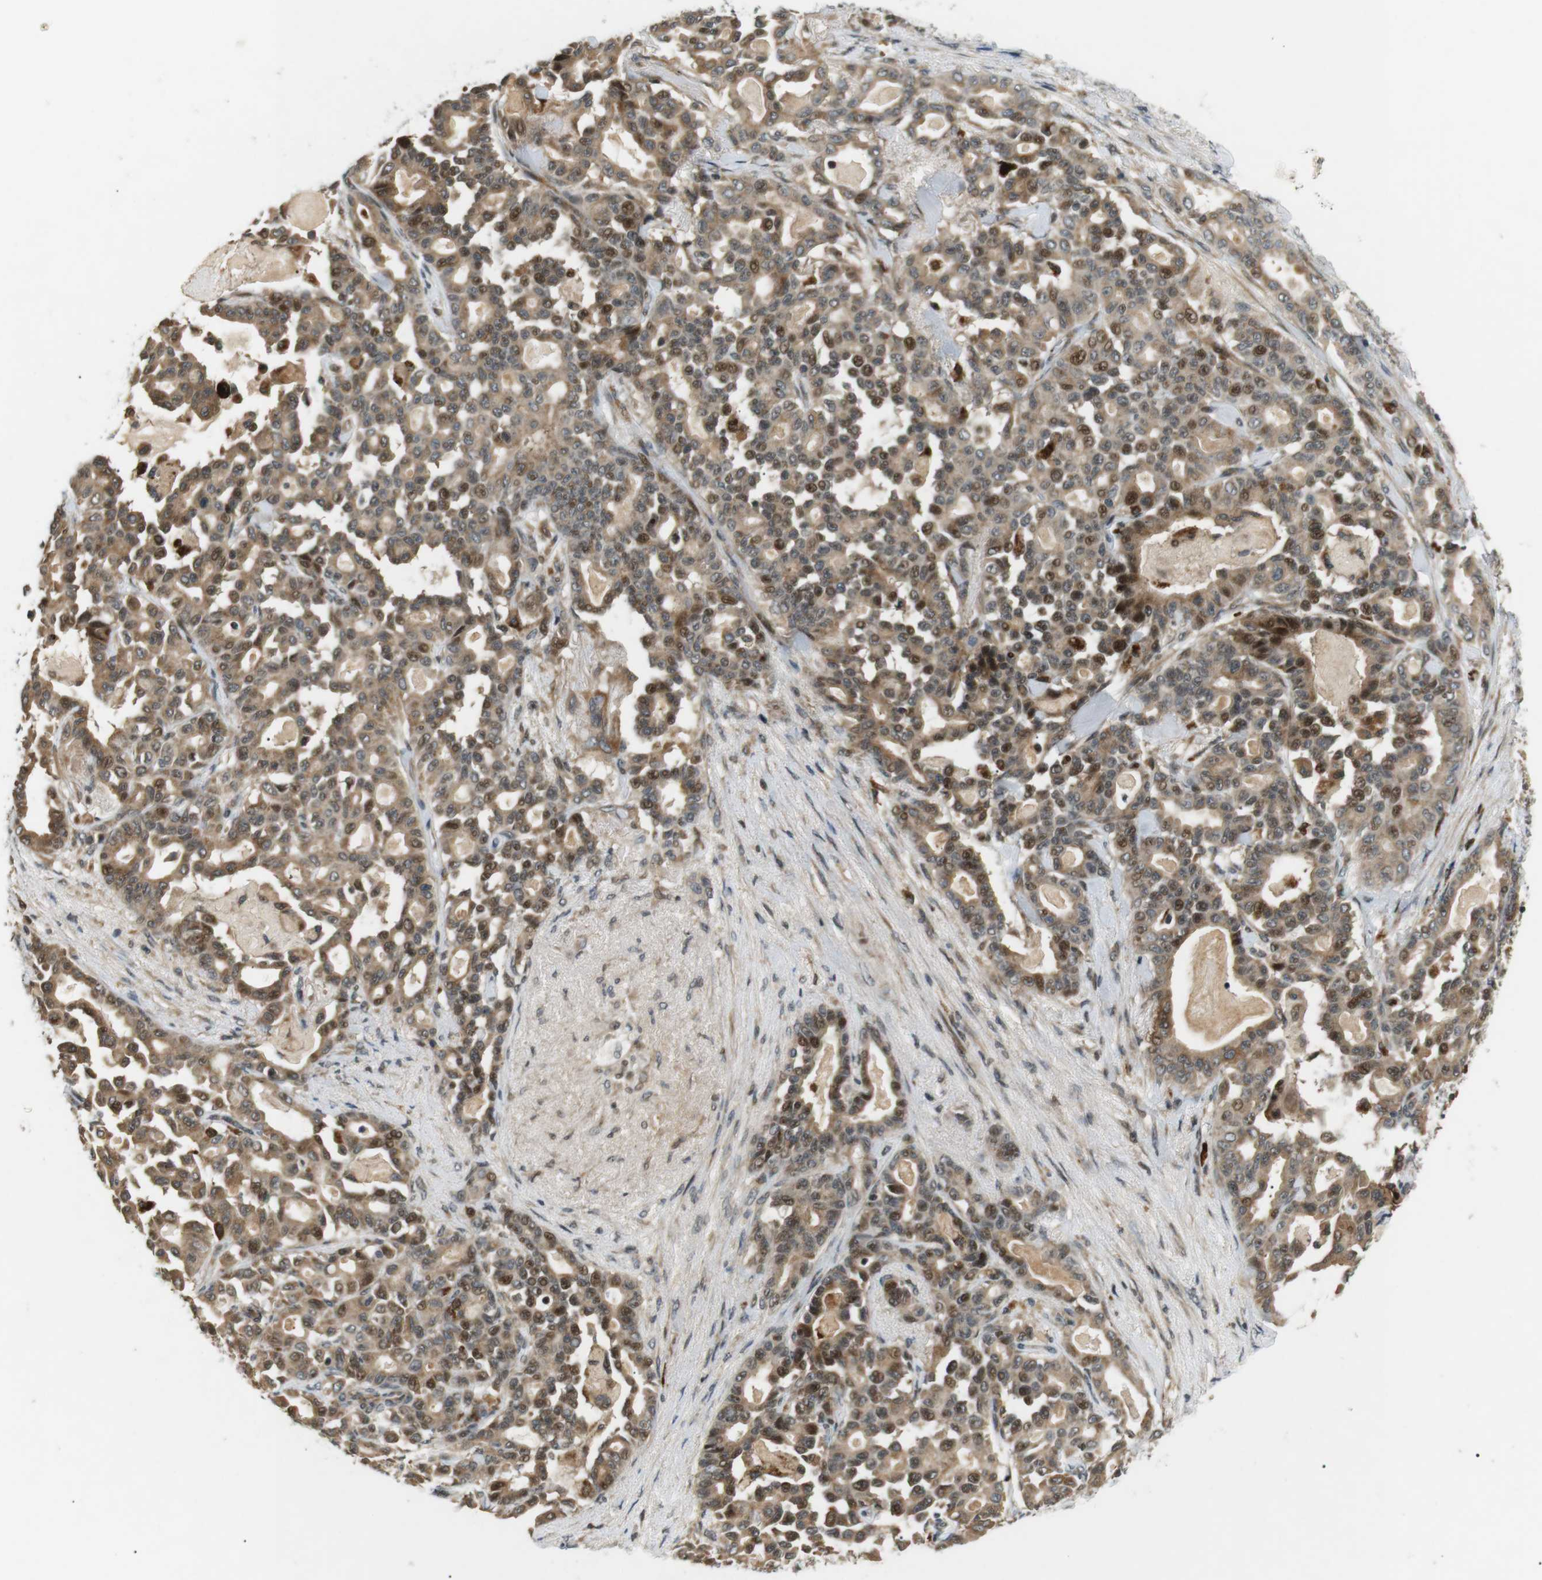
{"staining": {"intensity": "moderate", "quantity": ">75%", "location": "cytoplasmic/membranous,nuclear"}, "tissue": "pancreatic cancer", "cell_type": "Tumor cells", "image_type": "cancer", "snomed": [{"axis": "morphology", "description": "Adenocarcinoma, NOS"}, {"axis": "topography", "description": "Pancreas"}], "caption": "Tumor cells exhibit moderate cytoplasmic/membranous and nuclear positivity in approximately >75% of cells in adenocarcinoma (pancreatic).", "gene": "HSPA13", "patient": {"sex": "male", "age": 63}}